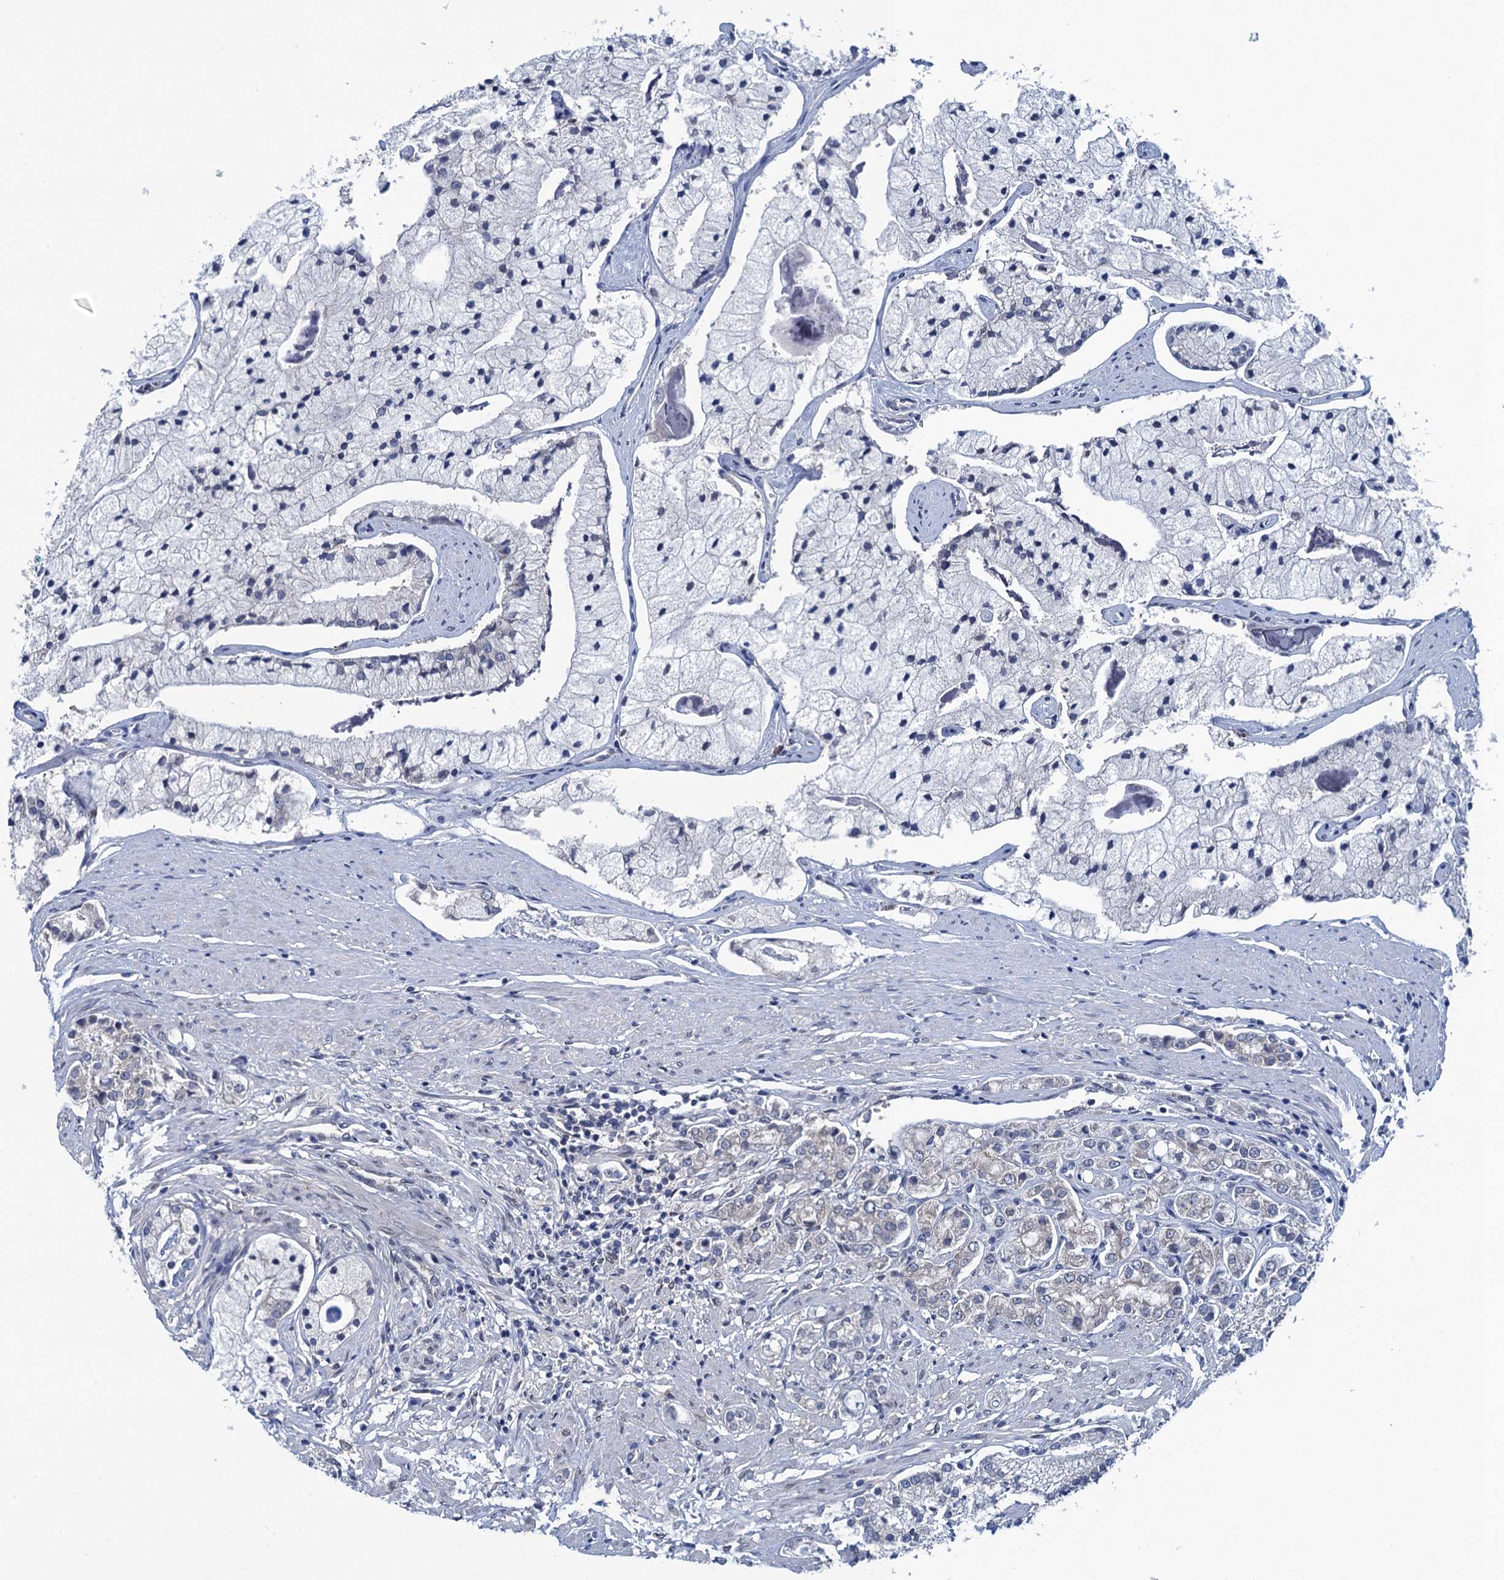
{"staining": {"intensity": "negative", "quantity": "none", "location": "none"}, "tissue": "prostate cancer", "cell_type": "Tumor cells", "image_type": "cancer", "snomed": [{"axis": "morphology", "description": "Adenocarcinoma, High grade"}, {"axis": "topography", "description": "Prostate"}], "caption": "Immunohistochemical staining of adenocarcinoma (high-grade) (prostate) displays no significant staining in tumor cells.", "gene": "CTU2", "patient": {"sex": "male", "age": 50}}